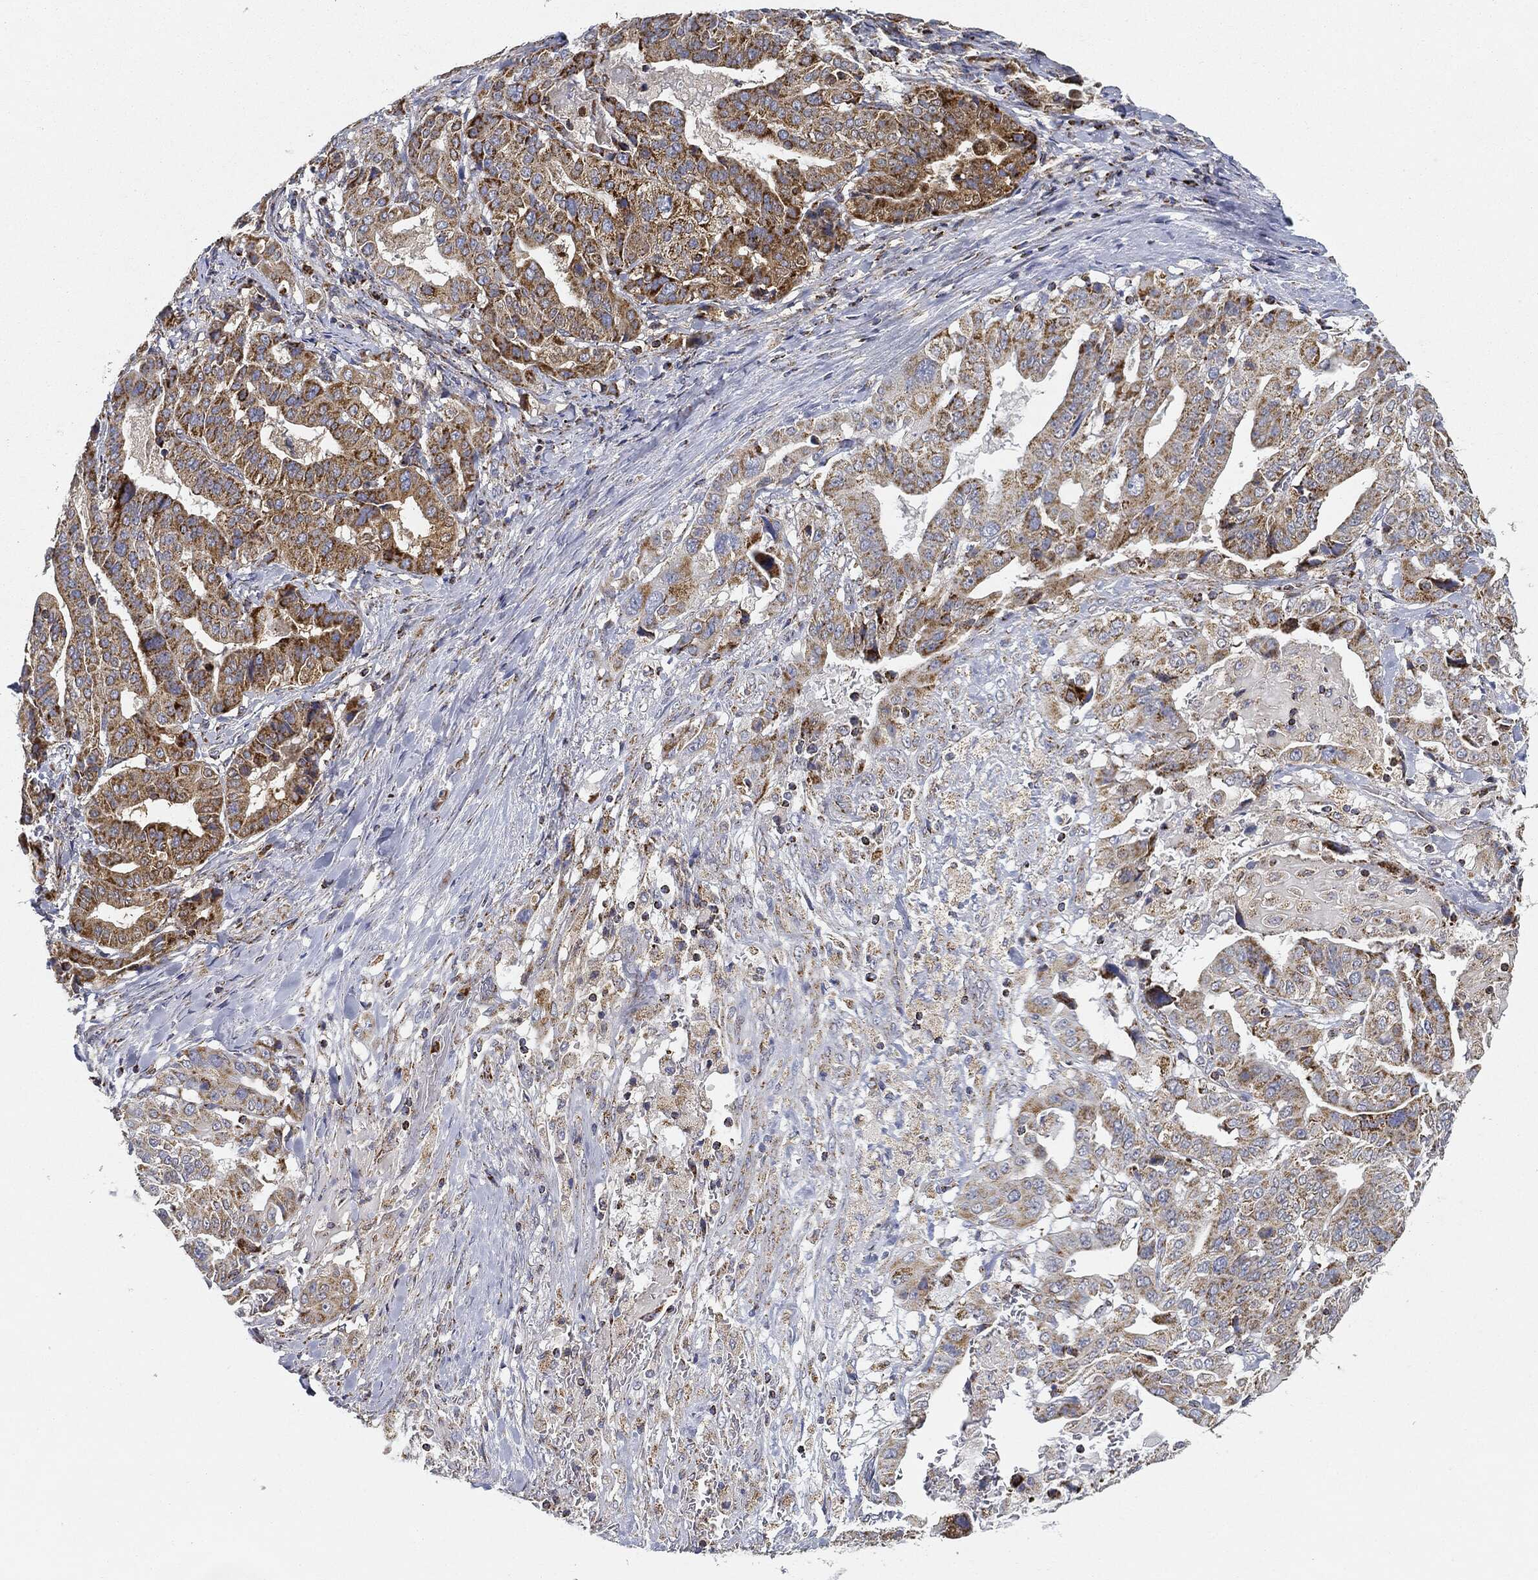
{"staining": {"intensity": "strong", "quantity": ">75%", "location": "cytoplasmic/membranous"}, "tissue": "stomach cancer", "cell_type": "Tumor cells", "image_type": "cancer", "snomed": [{"axis": "morphology", "description": "Adenocarcinoma, NOS"}, {"axis": "topography", "description": "Stomach"}], "caption": "Strong cytoplasmic/membranous staining is seen in approximately >75% of tumor cells in stomach cancer (adenocarcinoma).", "gene": "CAPN15", "patient": {"sex": "male", "age": 48}}